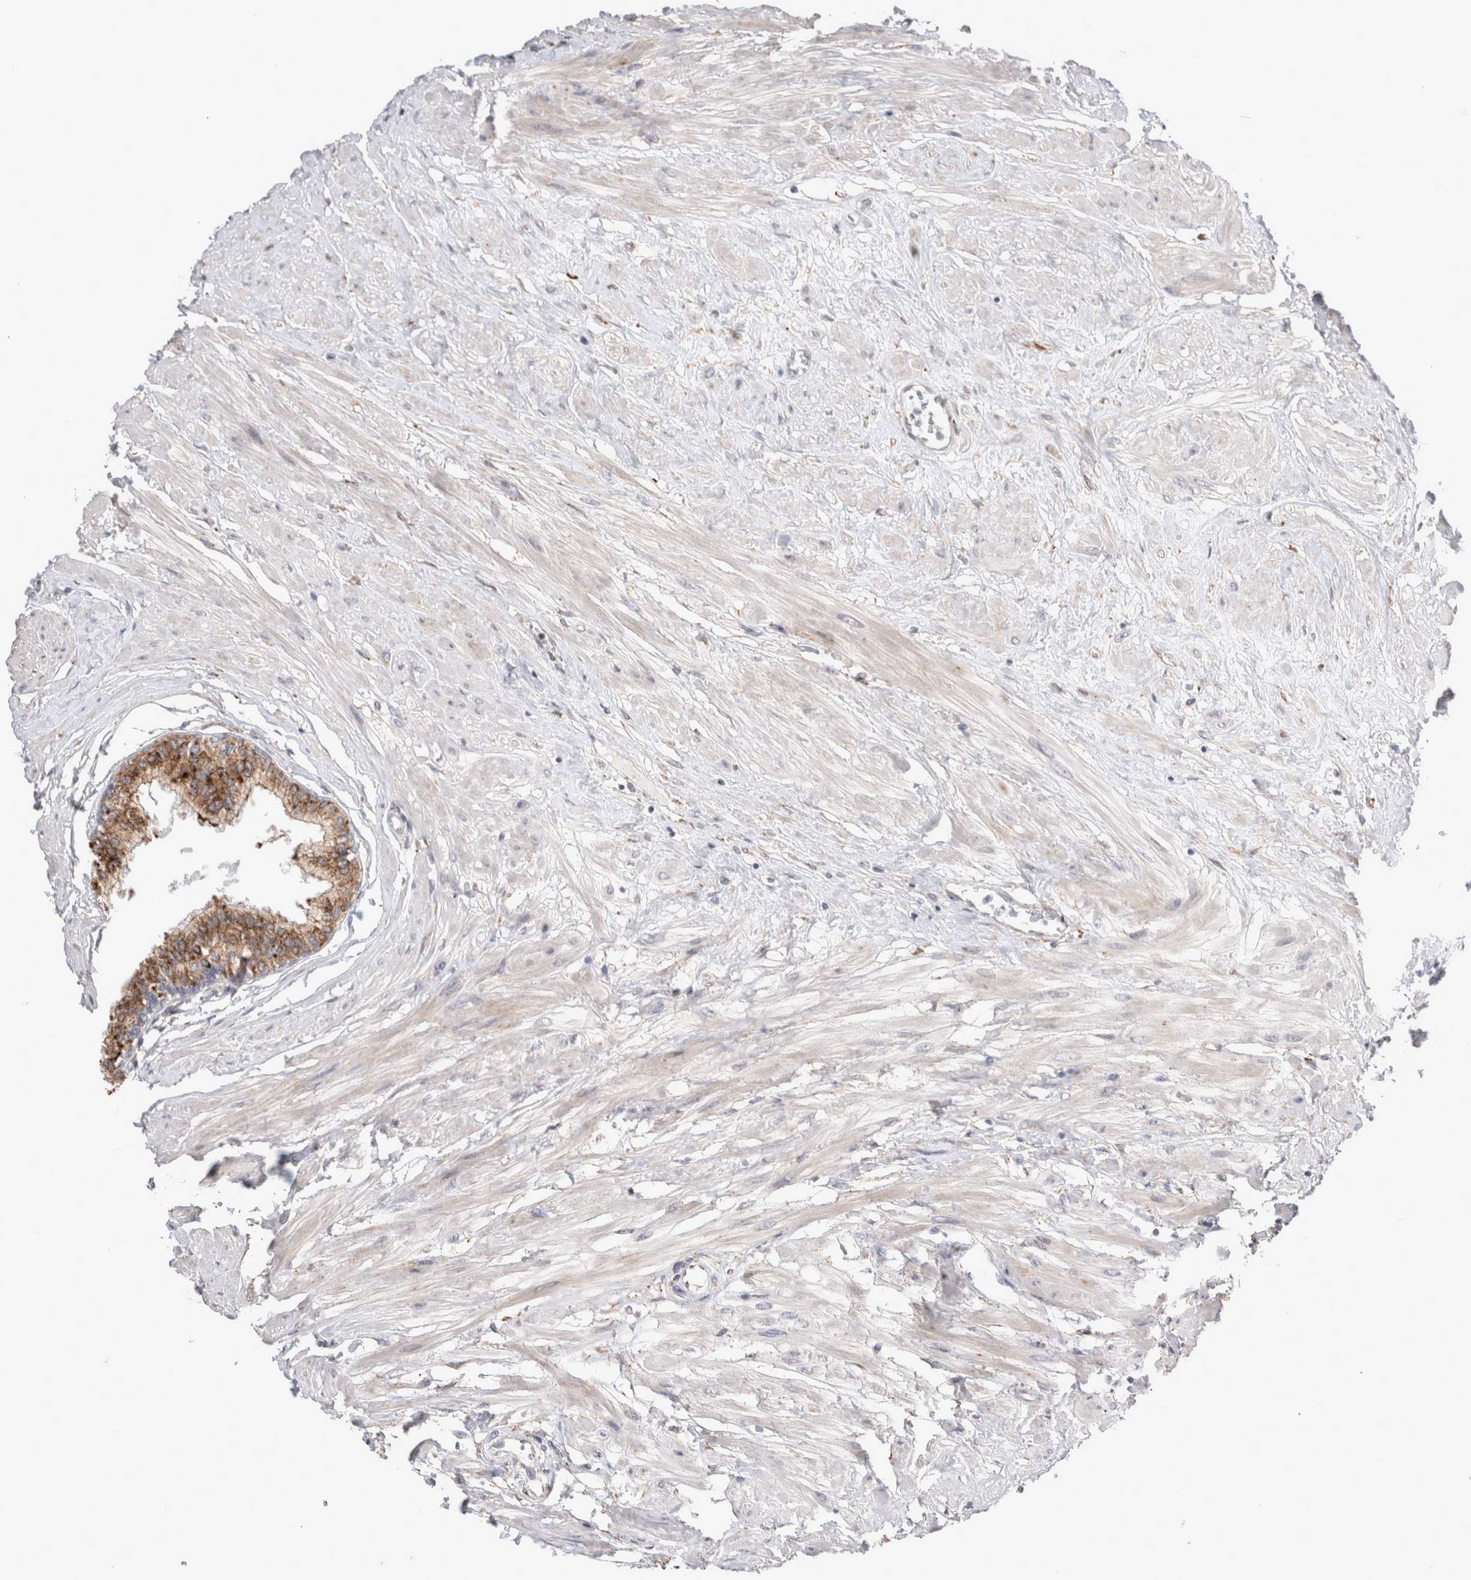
{"staining": {"intensity": "moderate", "quantity": ">75%", "location": "cytoplasmic/membranous"}, "tissue": "seminal vesicle", "cell_type": "Glandular cells", "image_type": "normal", "snomed": [{"axis": "morphology", "description": "Normal tissue, NOS"}, {"axis": "topography", "description": "Prostate"}, {"axis": "topography", "description": "Seminal veicle"}], "caption": "A medium amount of moderate cytoplasmic/membranous positivity is seen in approximately >75% of glandular cells in unremarkable seminal vesicle. (DAB IHC with brightfield microscopy, high magnification).", "gene": "TRMT9B", "patient": {"sex": "male", "age": 60}}